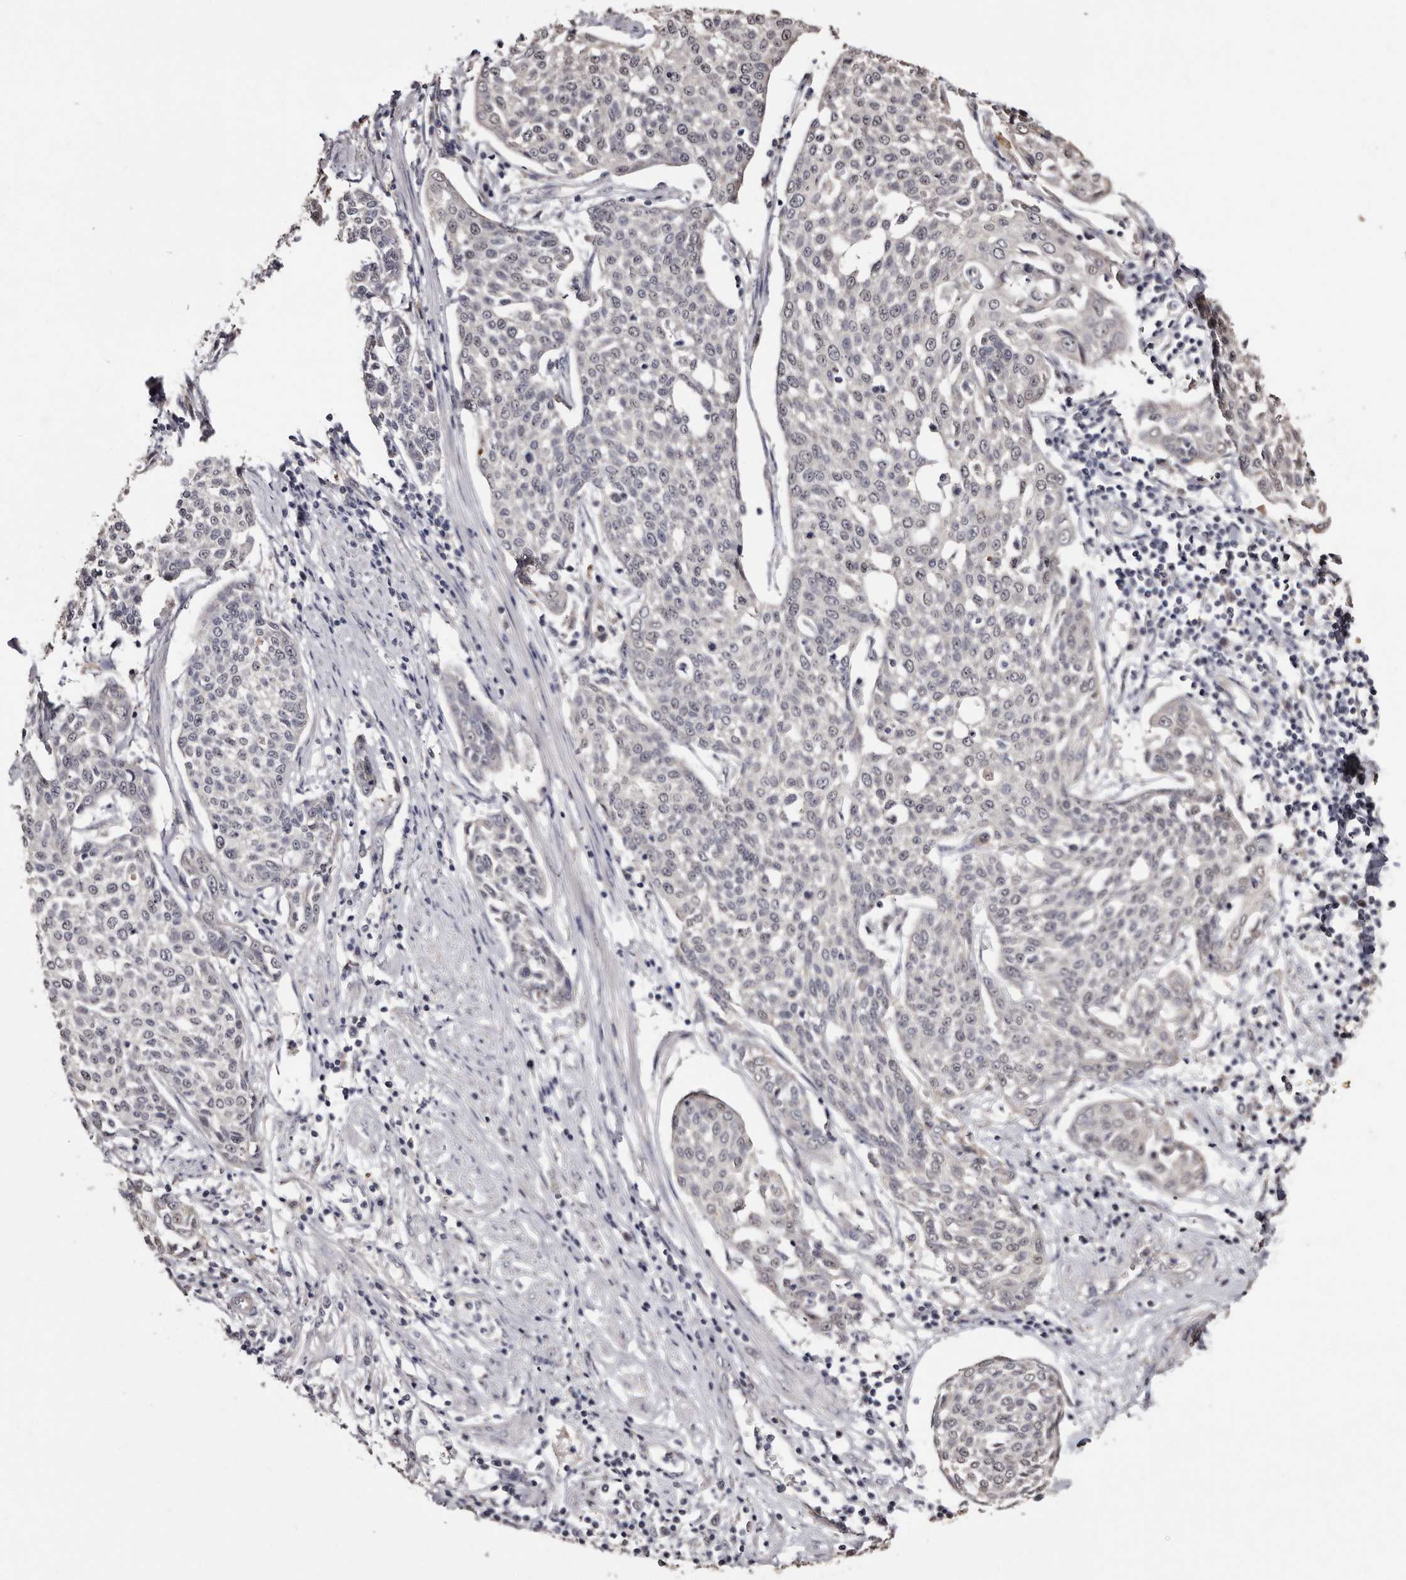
{"staining": {"intensity": "negative", "quantity": "none", "location": "none"}, "tissue": "cervical cancer", "cell_type": "Tumor cells", "image_type": "cancer", "snomed": [{"axis": "morphology", "description": "Squamous cell carcinoma, NOS"}, {"axis": "topography", "description": "Cervix"}], "caption": "High magnification brightfield microscopy of squamous cell carcinoma (cervical) stained with DAB (brown) and counterstained with hematoxylin (blue): tumor cells show no significant expression.", "gene": "PTAFR", "patient": {"sex": "female", "age": 34}}